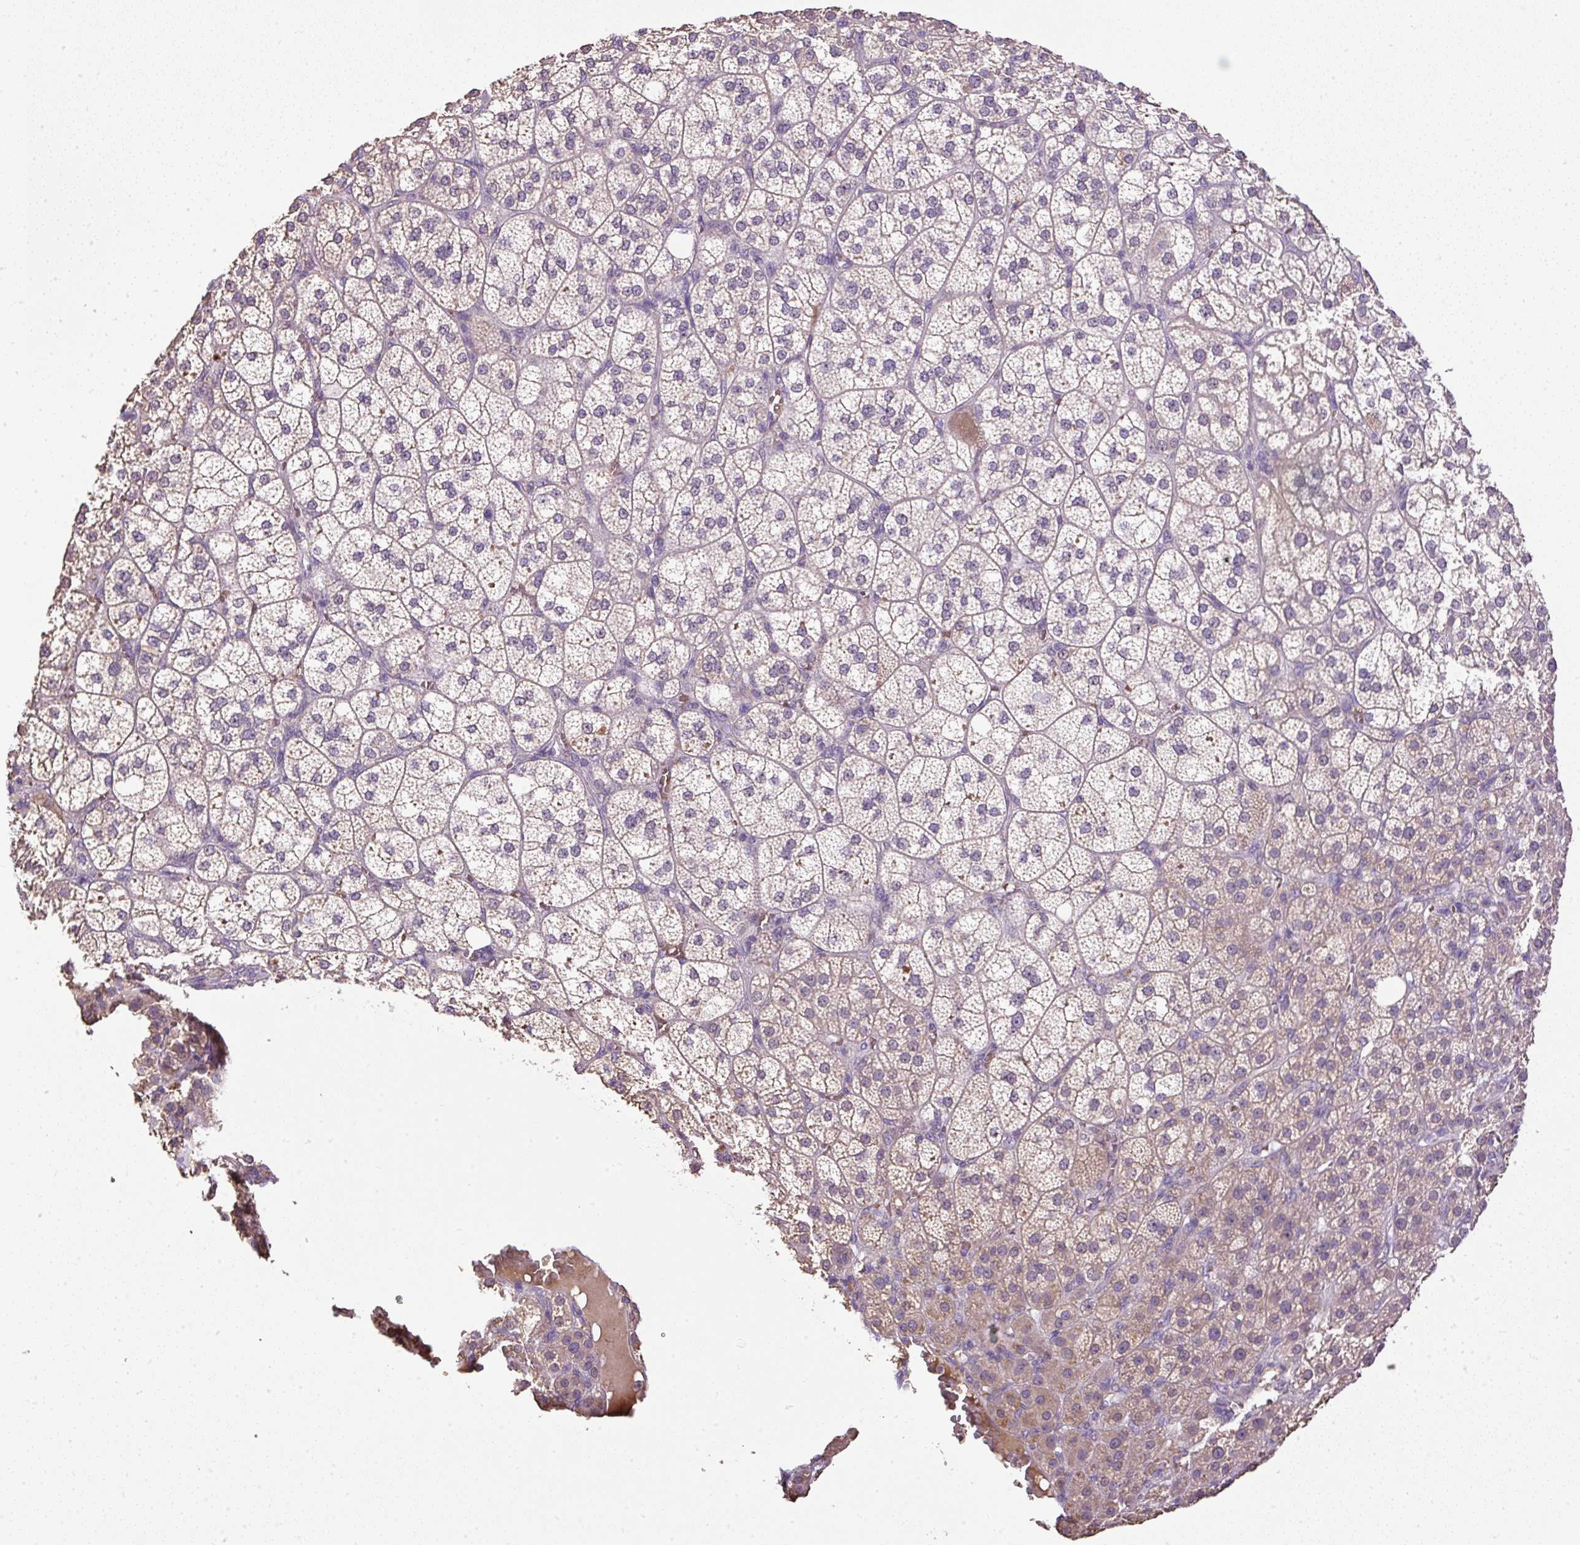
{"staining": {"intensity": "moderate", "quantity": "<25%", "location": "cytoplasmic/membranous"}, "tissue": "adrenal gland", "cell_type": "Glandular cells", "image_type": "normal", "snomed": [{"axis": "morphology", "description": "Normal tissue, NOS"}, {"axis": "topography", "description": "Adrenal gland"}], "caption": "The histopathology image shows staining of benign adrenal gland, revealing moderate cytoplasmic/membranous protein positivity (brown color) within glandular cells.", "gene": "CXCL13", "patient": {"sex": "female", "age": 60}}